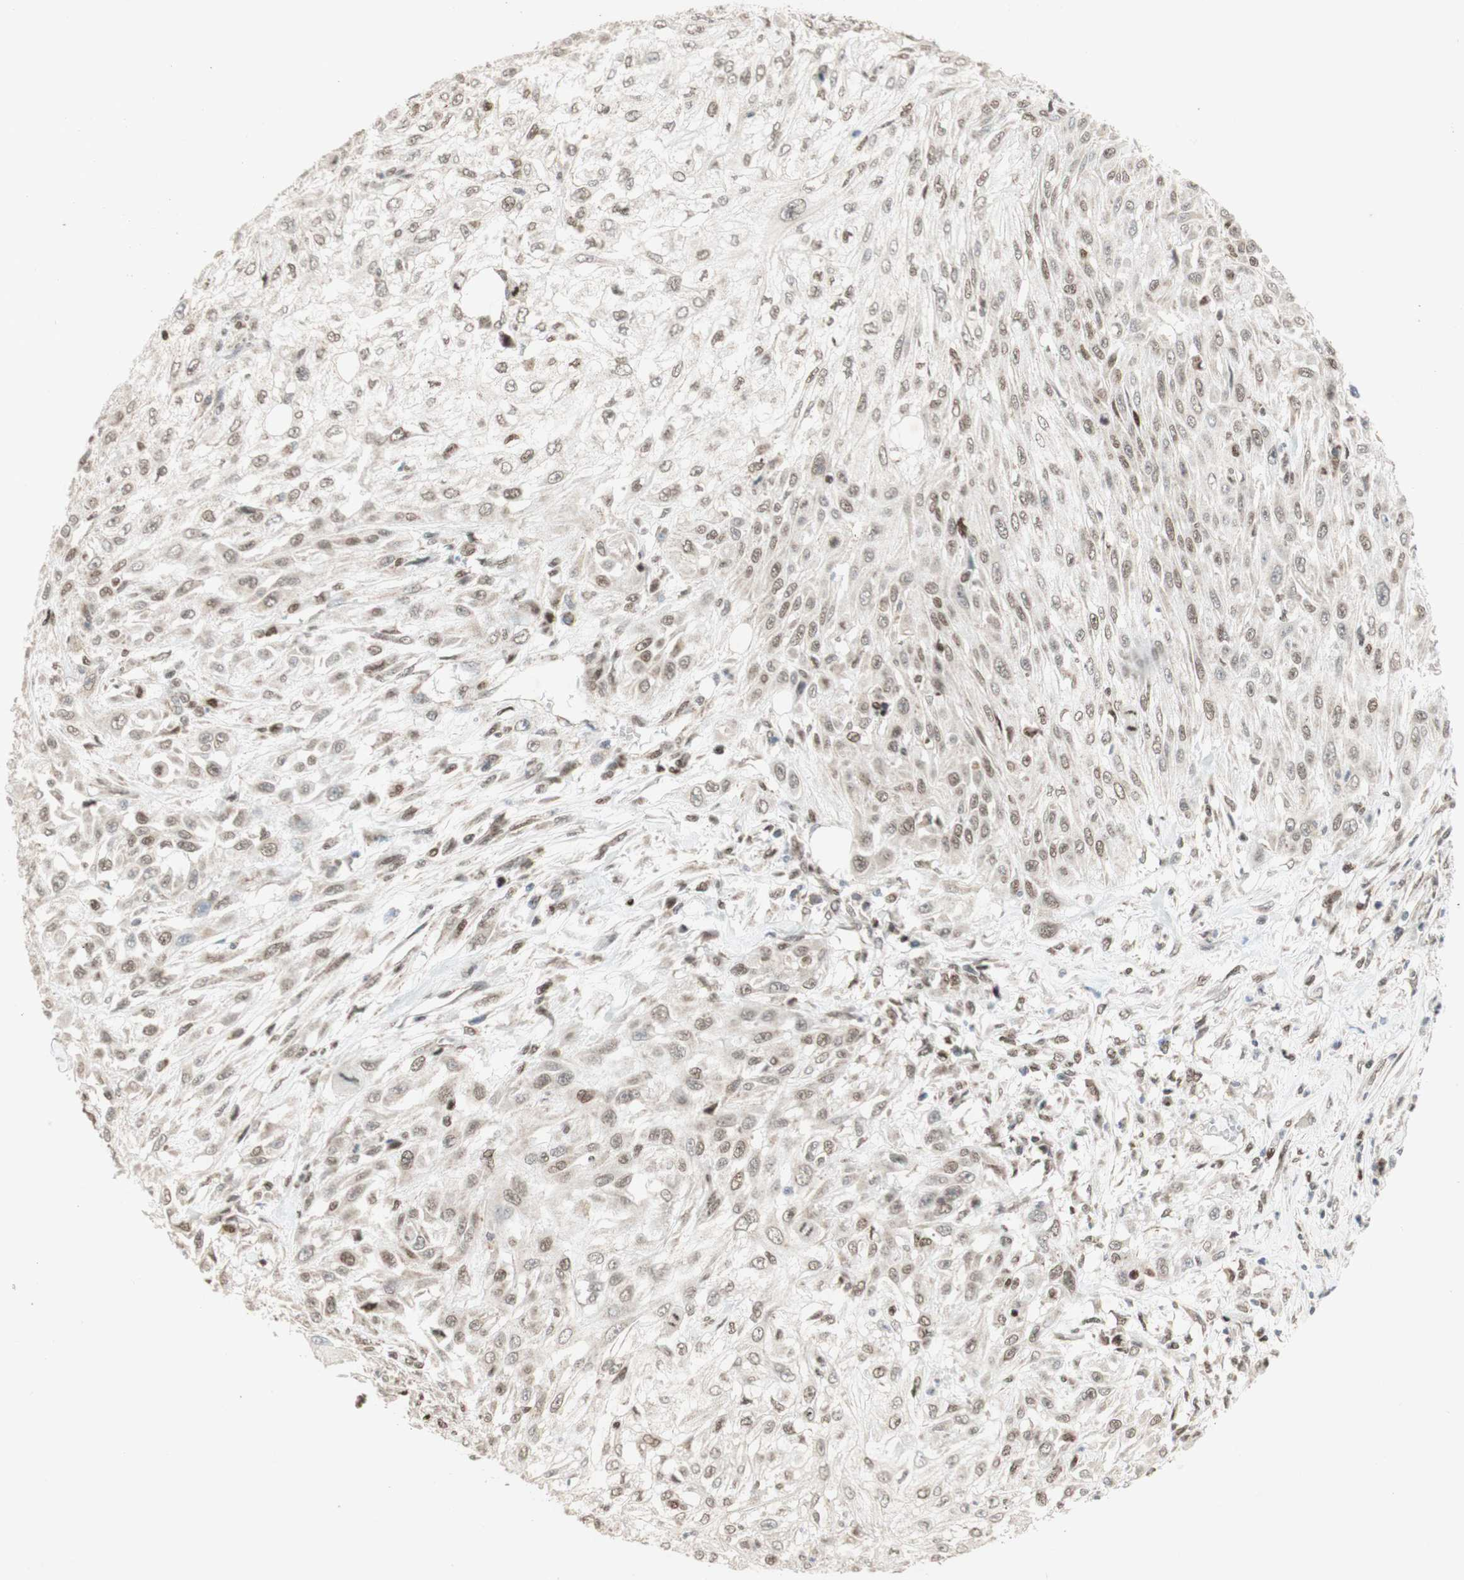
{"staining": {"intensity": "weak", "quantity": "25%-75%", "location": "cytoplasmic/membranous,nuclear"}, "tissue": "skin cancer", "cell_type": "Tumor cells", "image_type": "cancer", "snomed": [{"axis": "morphology", "description": "Squamous cell carcinoma, NOS"}, {"axis": "topography", "description": "Skin"}], "caption": "Protein analysis of skin cancer (squamous cell carcinoma) tissue shows weak cytoplasmic/membranous and nuclear positivity in about 25%-75% of tumor cells. (DAB = brown stain, brightfield microscopy at high magnification).", "gene": "DNMT3A", "patient": {"sex": "male", "age": 75}}